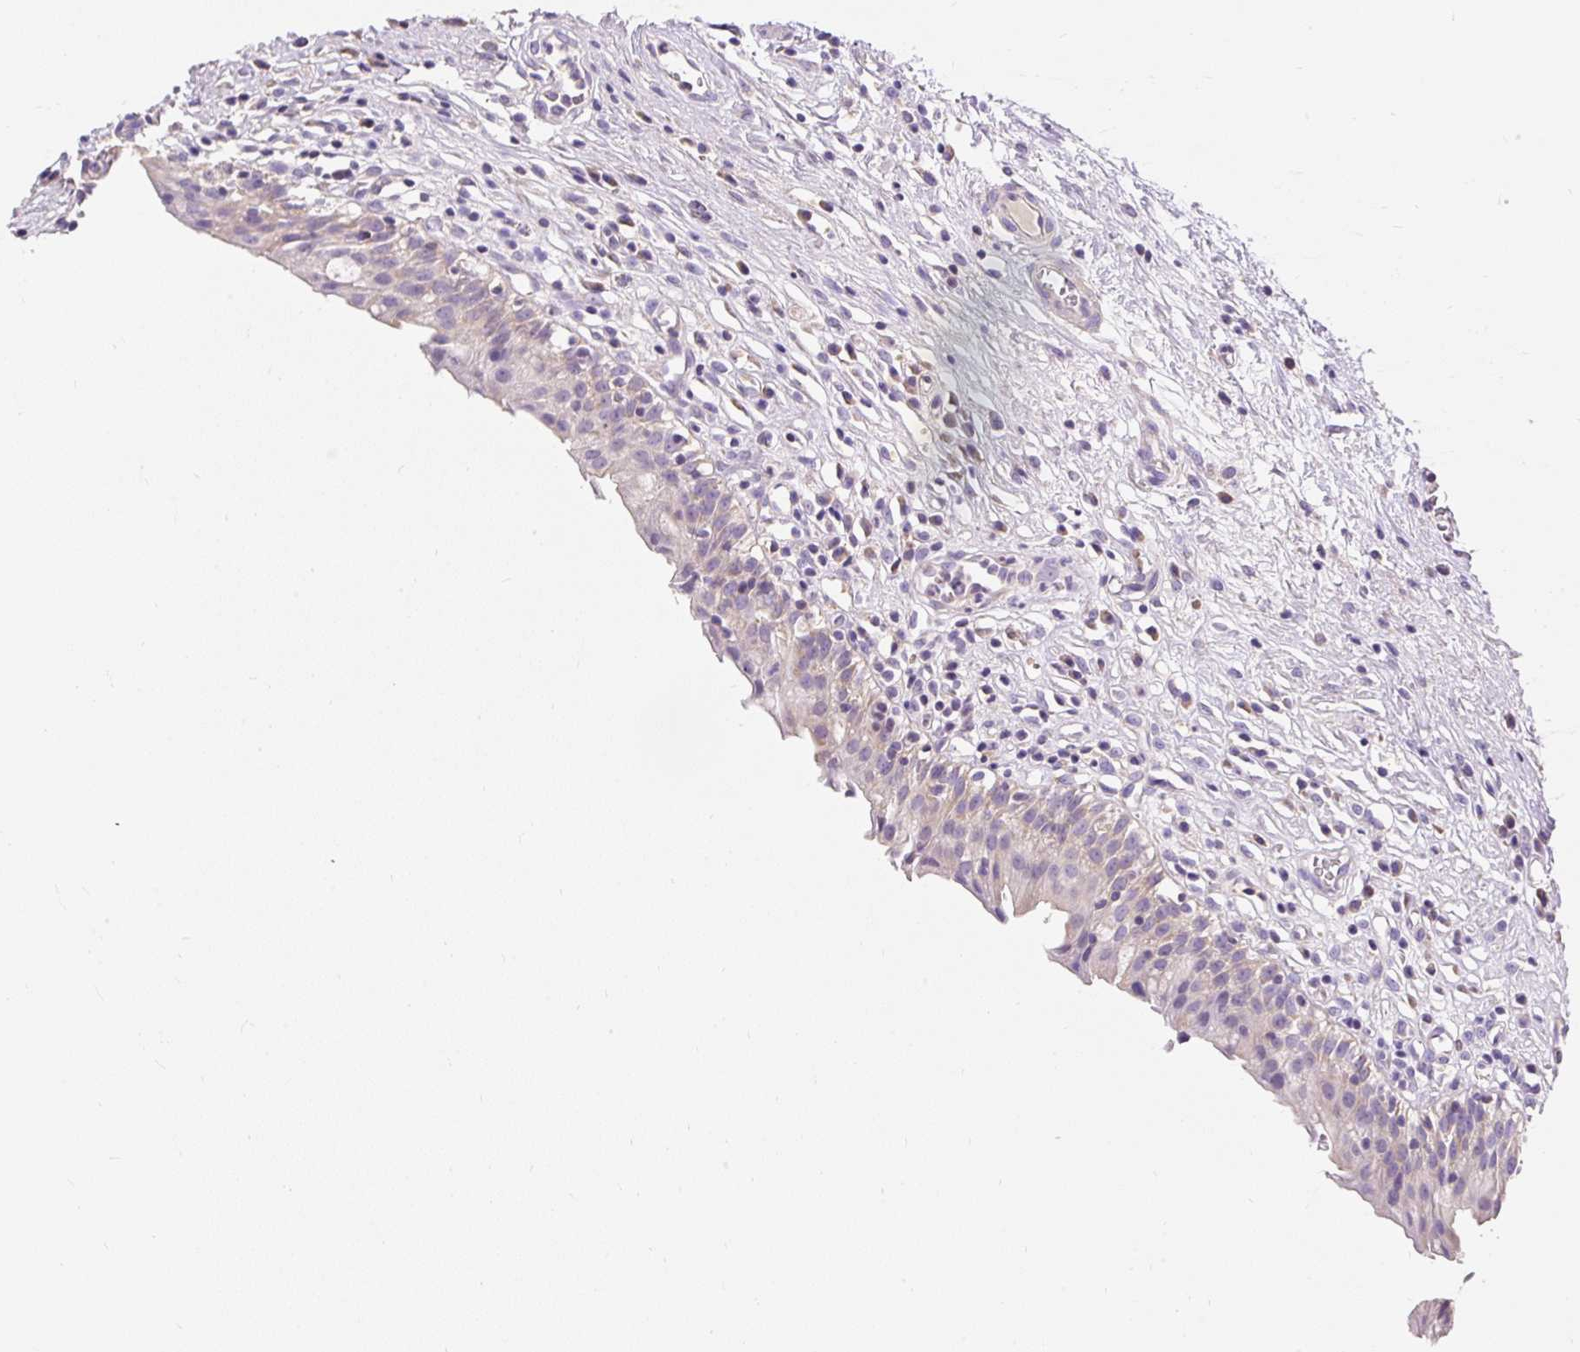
{"staining": {"intensity": "negative", "quantity": "none", "location": "none"}, "tissue": "urinary bladder", "cell_type": "Urothelial cells", "image_type": "normal", "snomed": [{"axis": "morphology", "description": "Normal tissue, NOS"}, {"axis": "morphology", "description": "Inflammation, NOS"}, {"axis": "topography", "description": "Urinary bladder"}], "caption": "This is an immunohistochemistry (IHC) image of benign human urinary bladder. There is no expression in urothelial cells.", "gene": "PMAIP1", "patient": {"sex": "male", "age": 63}}